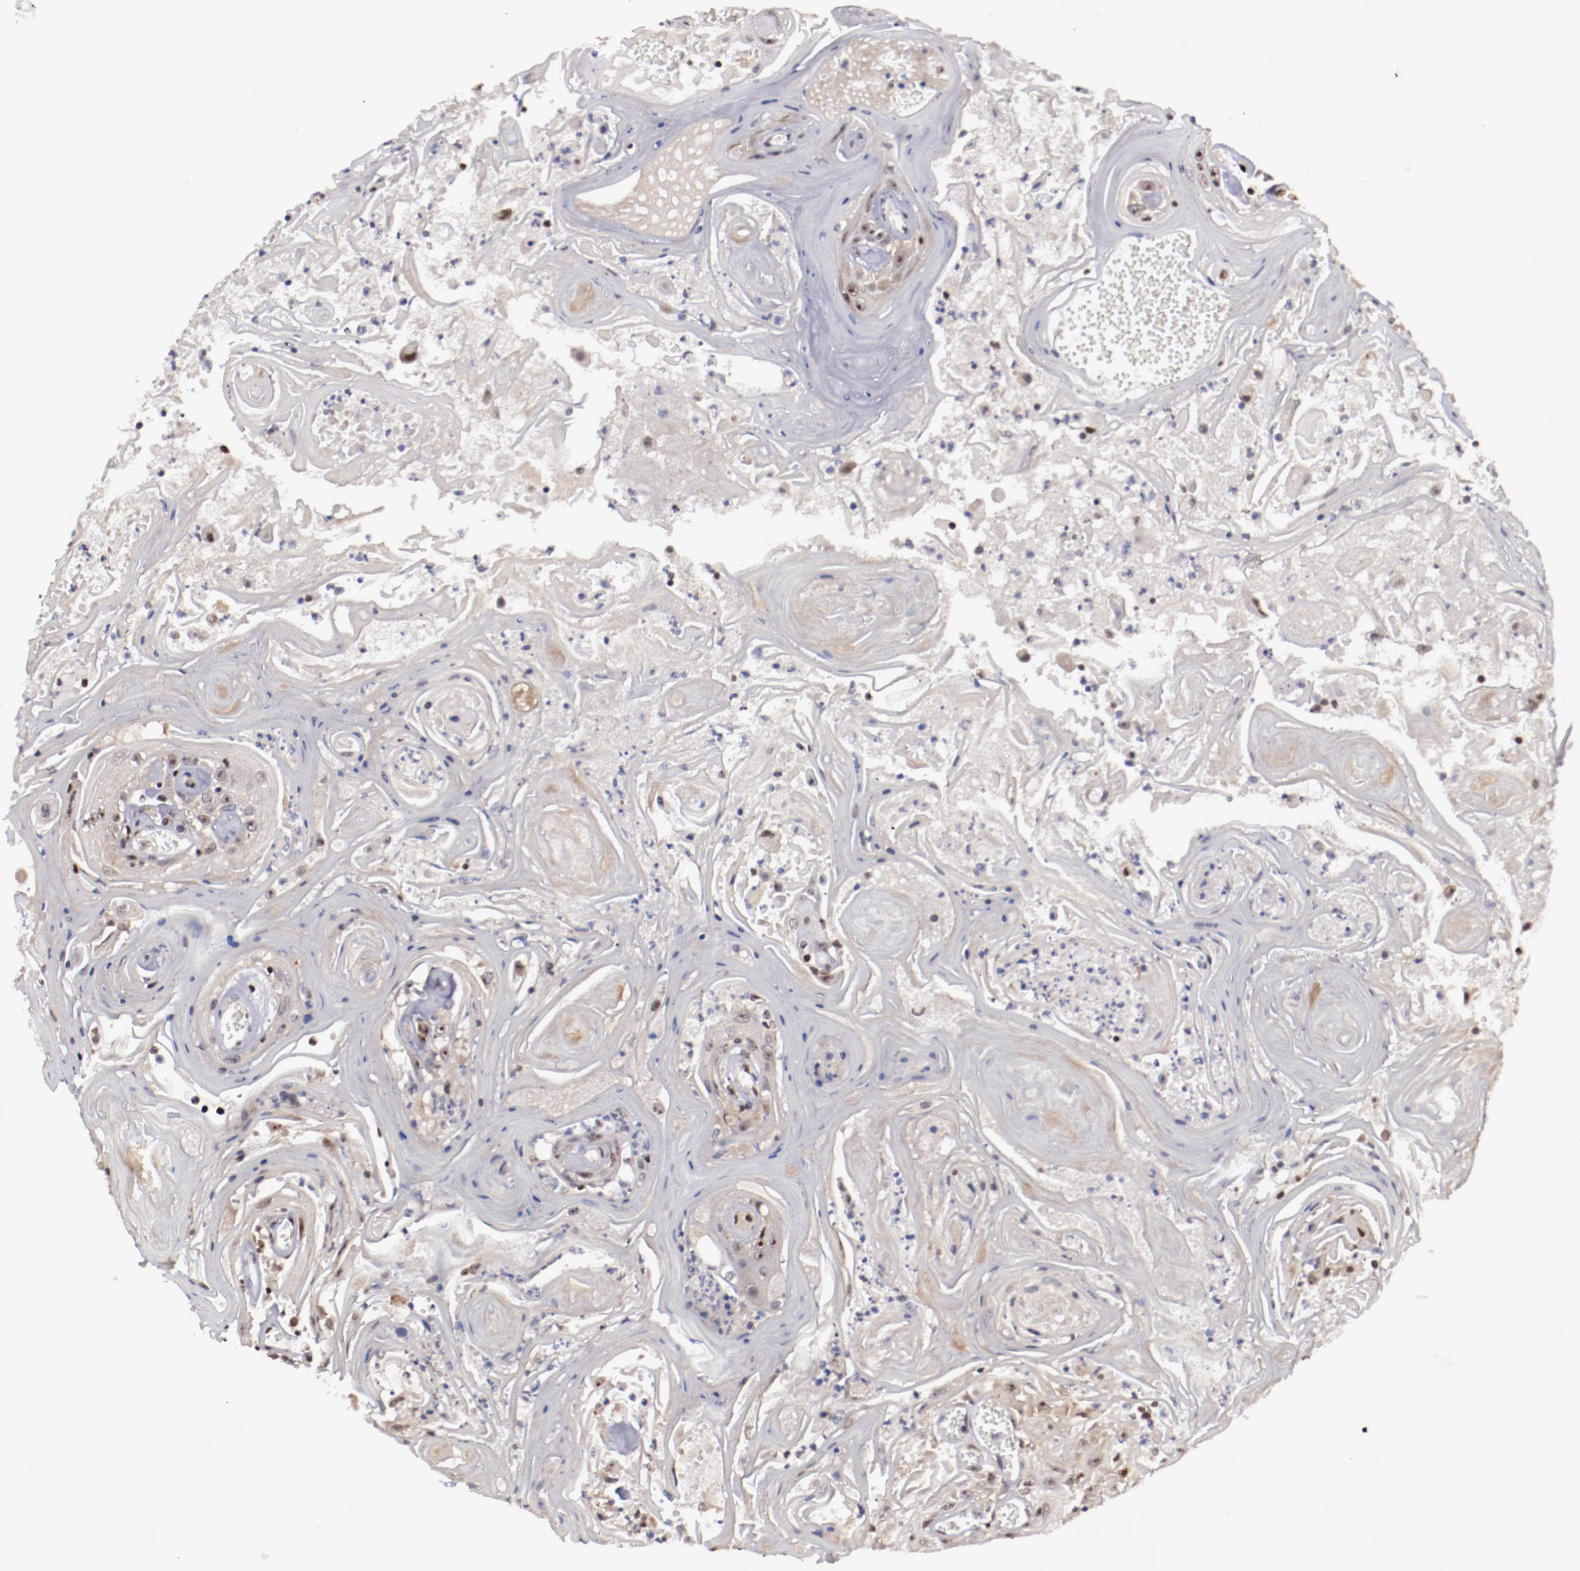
{"staining": {"intensity": "weak", "quantity": "25%-75%", "location": "cytoplasmic/membranous"}, "tissue": "head and neck cancer", "cell_type": "Tumor cells", "image_type": "cancer", "snomed": [{"axis": "morphology", "description": "Squamous cell carcinoma, NOS"}, {"axis": "topography", "description": "Oral tissue"}, {"axis": "topography", "description": "Head-Neck"}], "caption": "Protein staining of head and neck cancer tissue demonstrates weak cytoplasmic/membranous staining in about 25%-75% of tumor cells.", "gene": "DDX24", "patient": {"sex": "female", "age": 76}}